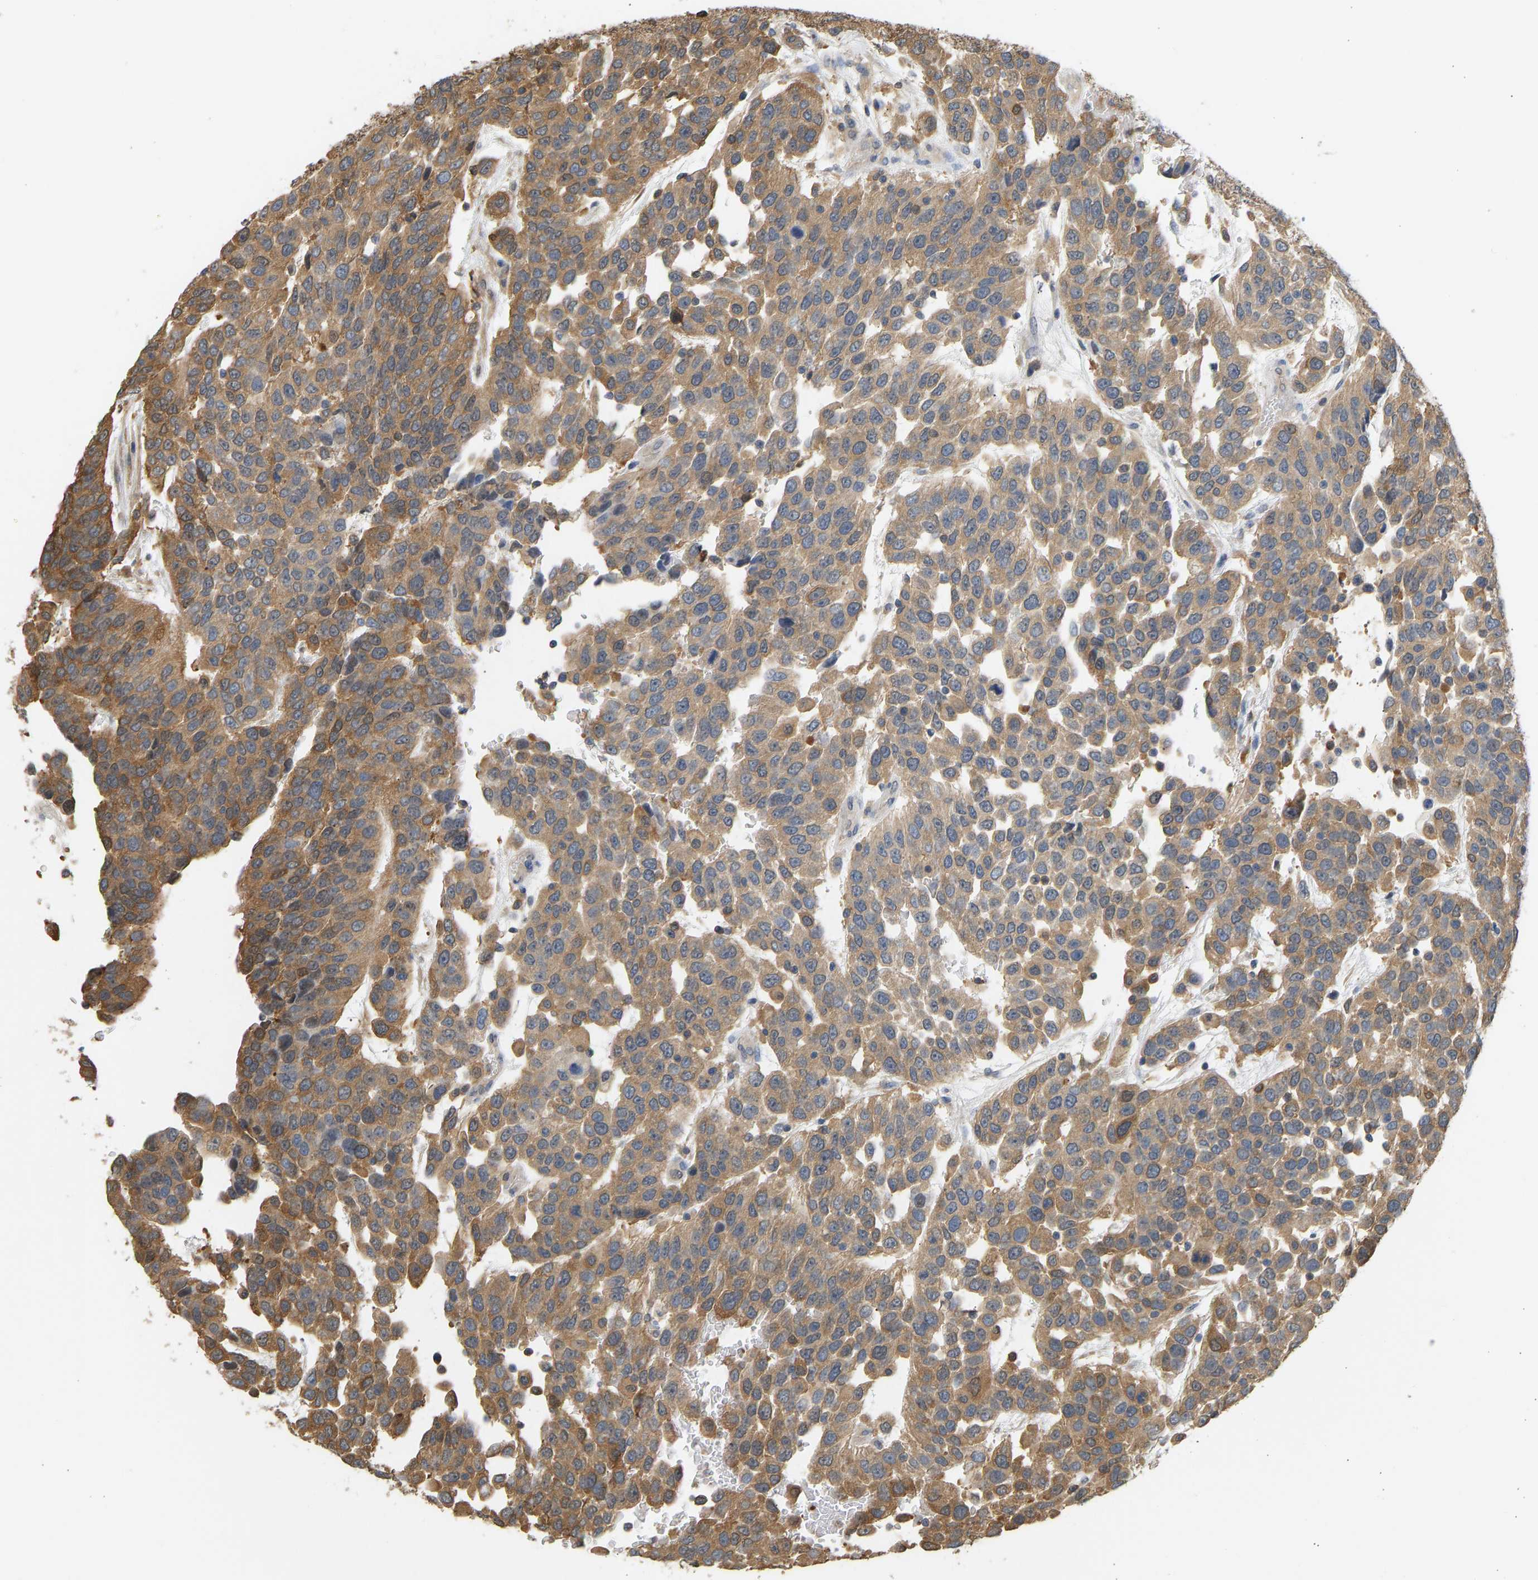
{"staining": {"intensity": "moderate", "quantity": ">75%", "location": "cytoplasmic/membranous"}, "tissue": "urothelial cancer", "cell_type": "Tumor cells", "image_type": "cancer", "snomed": [{"axis": "morphology", "description": "Urothelial carcinoma, High grade"}, {"axis": "topography", "description": "Urinary bladder"}], "caption": "Human urothelial cancer stained for a protein (brown) demonstrates moderate cytoplasmic/membranous positive positivity in approximately >75% of tumor cells.", "gene": "ENO1", "patient": {"sex": "female", "age": 80}}